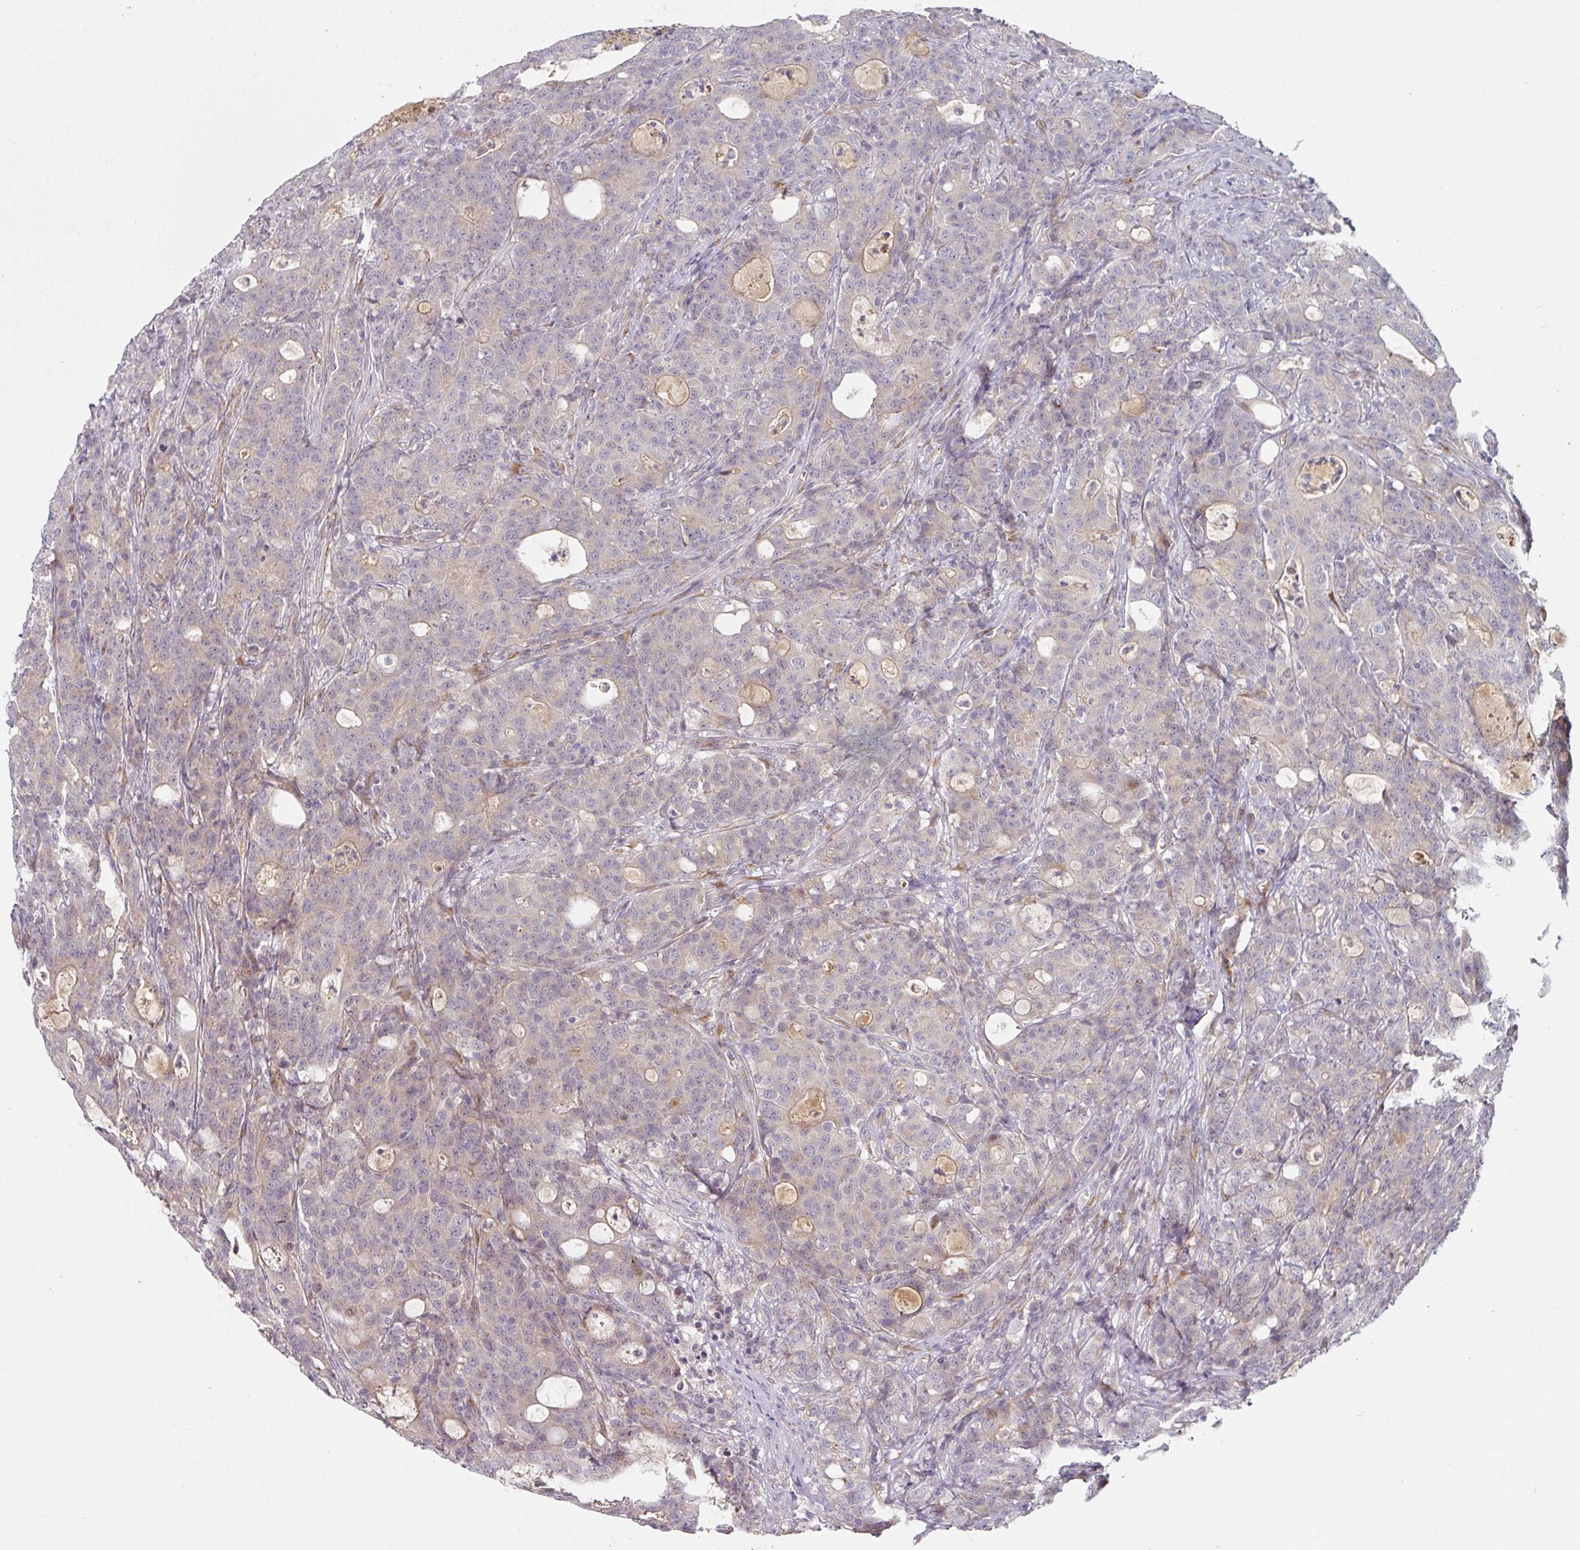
{"staining": {"intensity": "negative", "quantity": "none", "location": "none"}, "tissue": "colorectal cancer", "cell_type": "Tumor cells", "image_type": "cancer", "snomed": [{"axis": "morphology", "description": "Adenocarcinoma, NOS"}, {"axis": "topography", "description": "Colon"}], "caption": "Tumor cells show no significant protein staining in colorectal cancer (adenocarcinoma). The staining was performed using DAB (3,3'-diaminobenzidine) to visualize the protein expression in brown, while the nuclei were stained in blue with hematoxylin (Magnification: 20x).", "gene": "CEP78", "patient": {"sex": "male", "age": 83}}